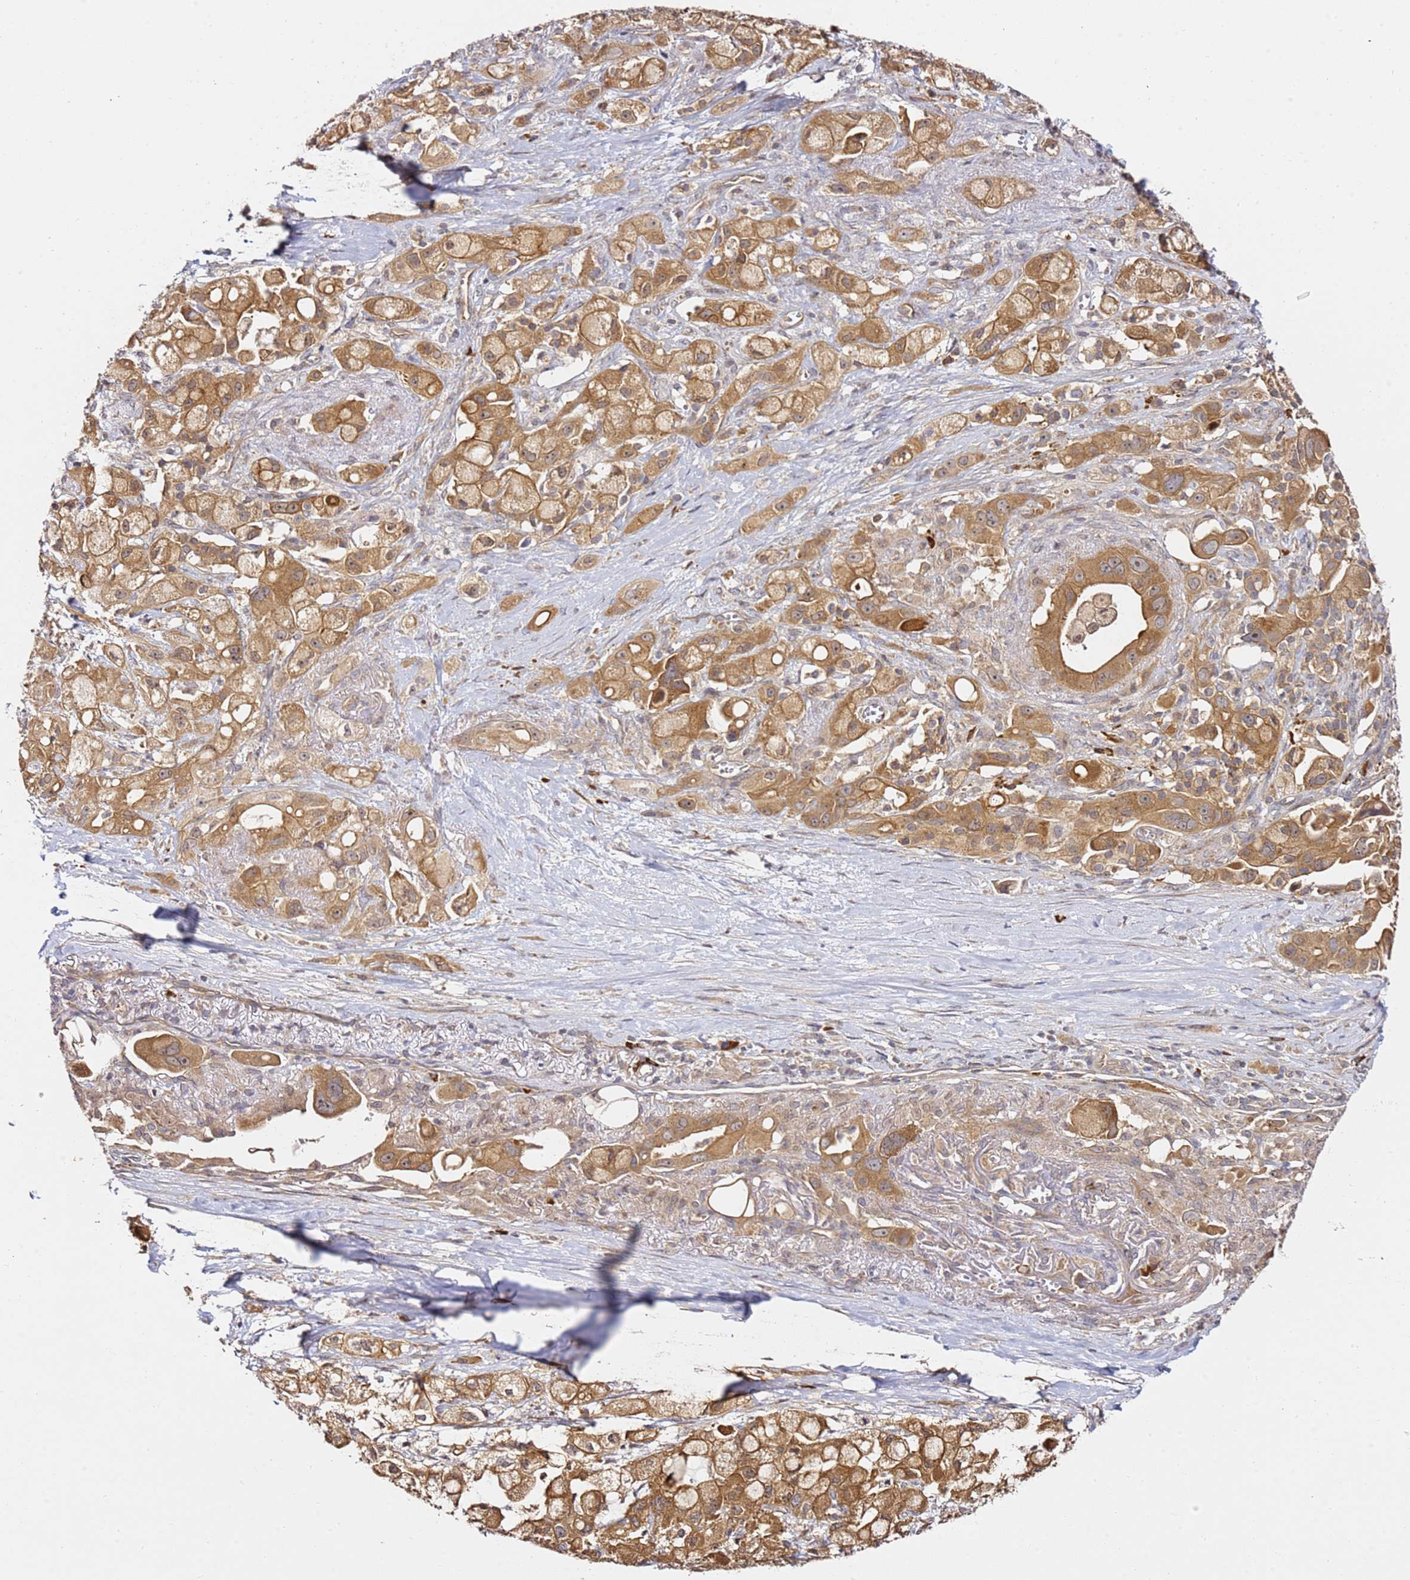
{"staining": {"intensity": "moderate", "quantity": ">75%", "location": "cytoplasmic/membranous"}, "tissue": "pancreatic cancer", "cell_type": "Tumor cells", "image_type": "cancer", "snomed": [{"axis": "morphology", "description": "Adenocarcinoma, NOS"}, {"axis": "topography", "description": "Pancreas"}], "caption": "Pancreatic cancer was stained to show a protein in brown. There is medium levels of moderate cytoplasmic/membranous staining in about >75% of tumor cells. (Stains: DAB (3,3'-diaminobenzidine) in brown, nuclei in blue, Microscopy: brightfield microscopy at high magnification).", "gene": "OSBPL2", "patient": {"sex": "male", "age": 68}}